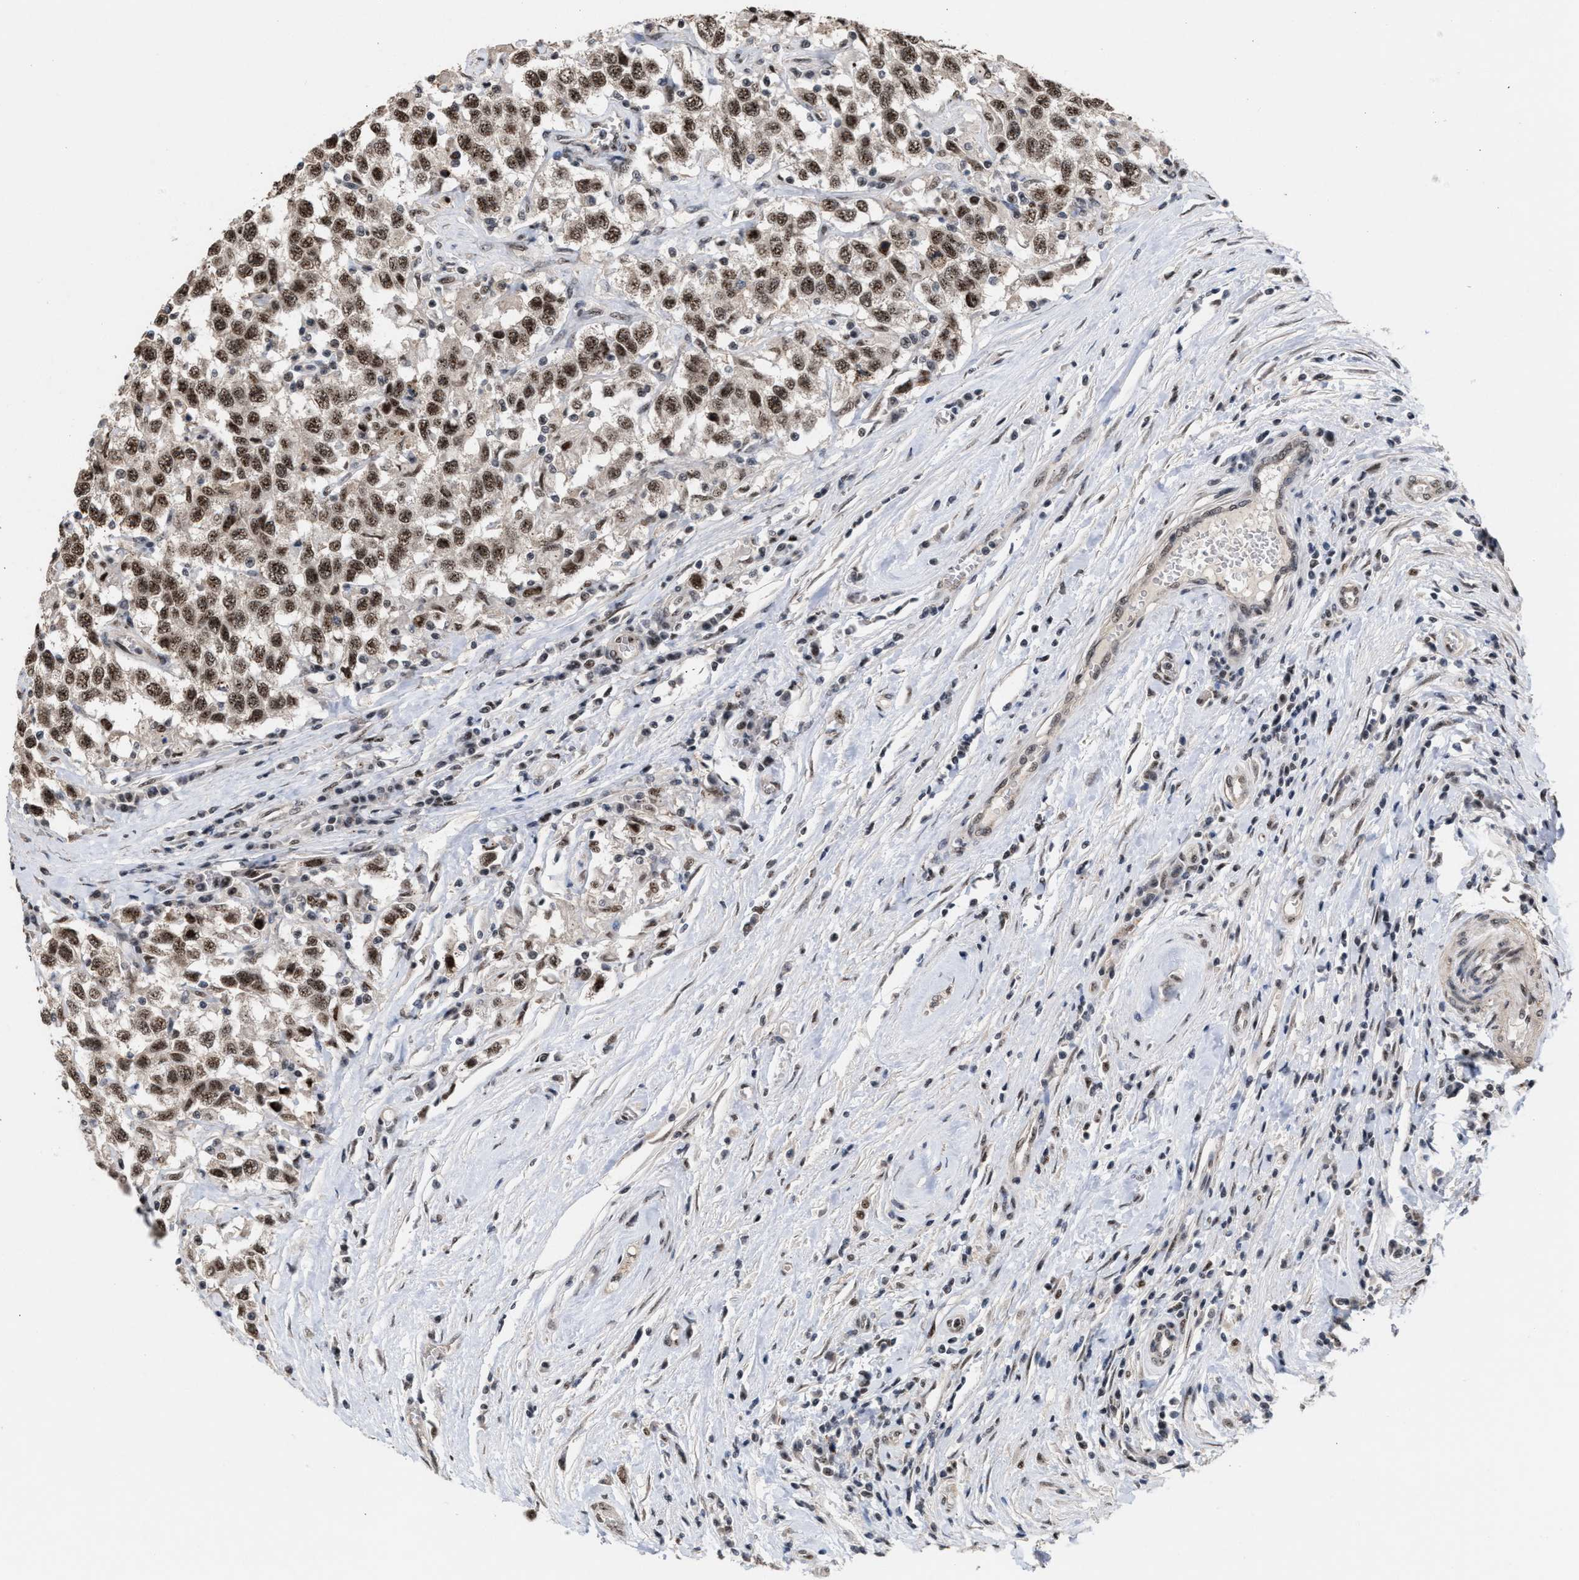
{"staining": {"intensity": "strong", "quantity": ">75%", "location": "nuclear"}, "tissue": "testis cancer", "cell_type": "Tumor cells", "image_type": "cancer", "snomed": [{"axis": "morphology", "description": "Seminoma, NOS"}, {"axis": "topography", "description": "Testis"}], "caption": "A high amount of strong nuclear positivity is identified in approximately >75% of tumor cells in seminoma (testis) tissue.", "gene": "EIF4A3", "patient": {"sex": "male", "age": 41}}